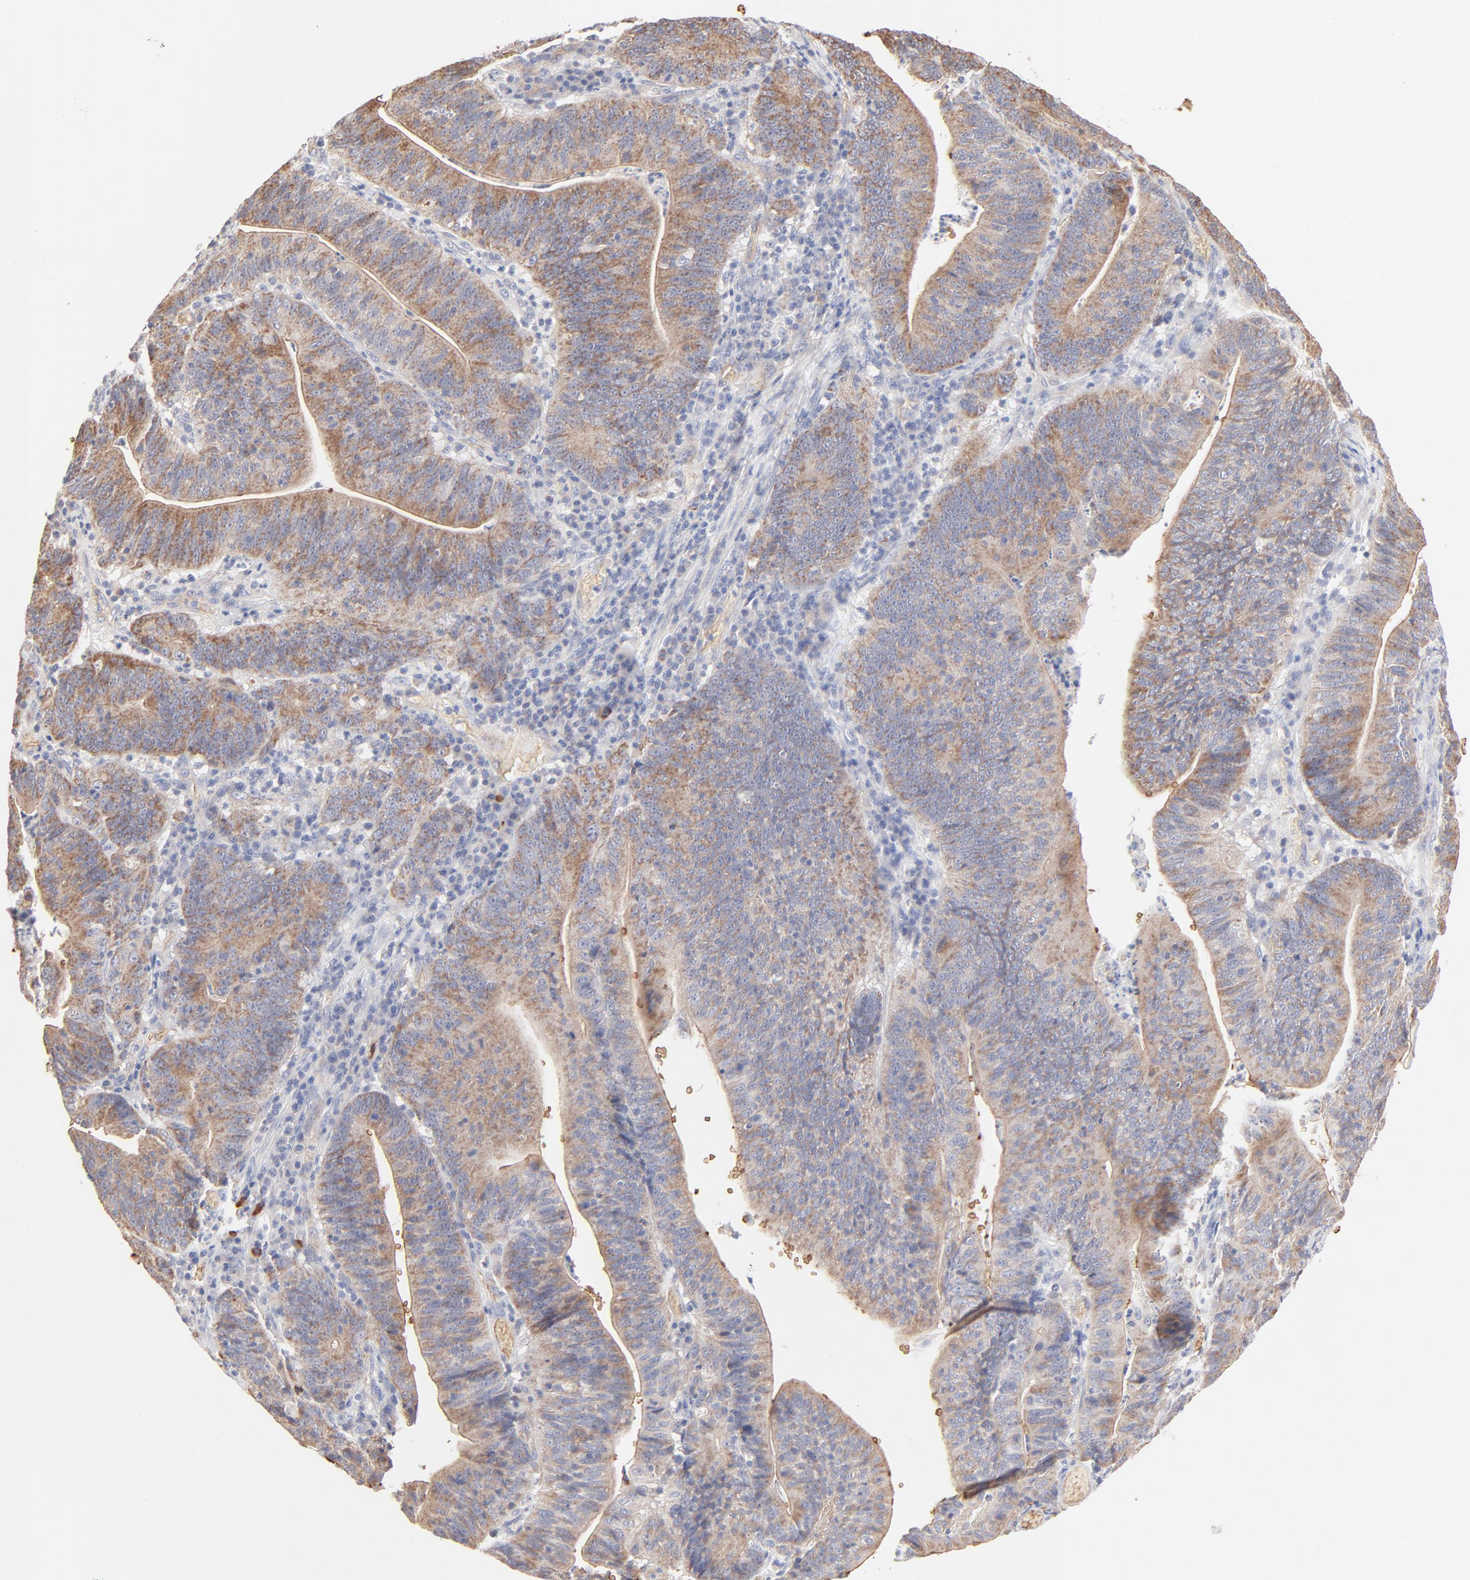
{"staining": {"intensity": "moderate", "quantity": ">75%", "location": "cytoplasmic/membranous"}, "tissue": "stomach cancer", "cell_type": "Tumor cells", "image_type": "cancer", "snomed": [{"axis": "morphology", "description": "Adenocarcinoma, NOS"}, {"axis": "topography", "description": "Stomach, lower"}], "caption": "This image shows stomach adenocarcinoma stained with immunohistochemistry to label a protein in brown. The cytoplasmic/membranous of tumor cells show moderate positivity for the protein. Nuclei are counter-stained blue.", "gene": "SPTB", "patient": {"sex": "female", "age": 86}}